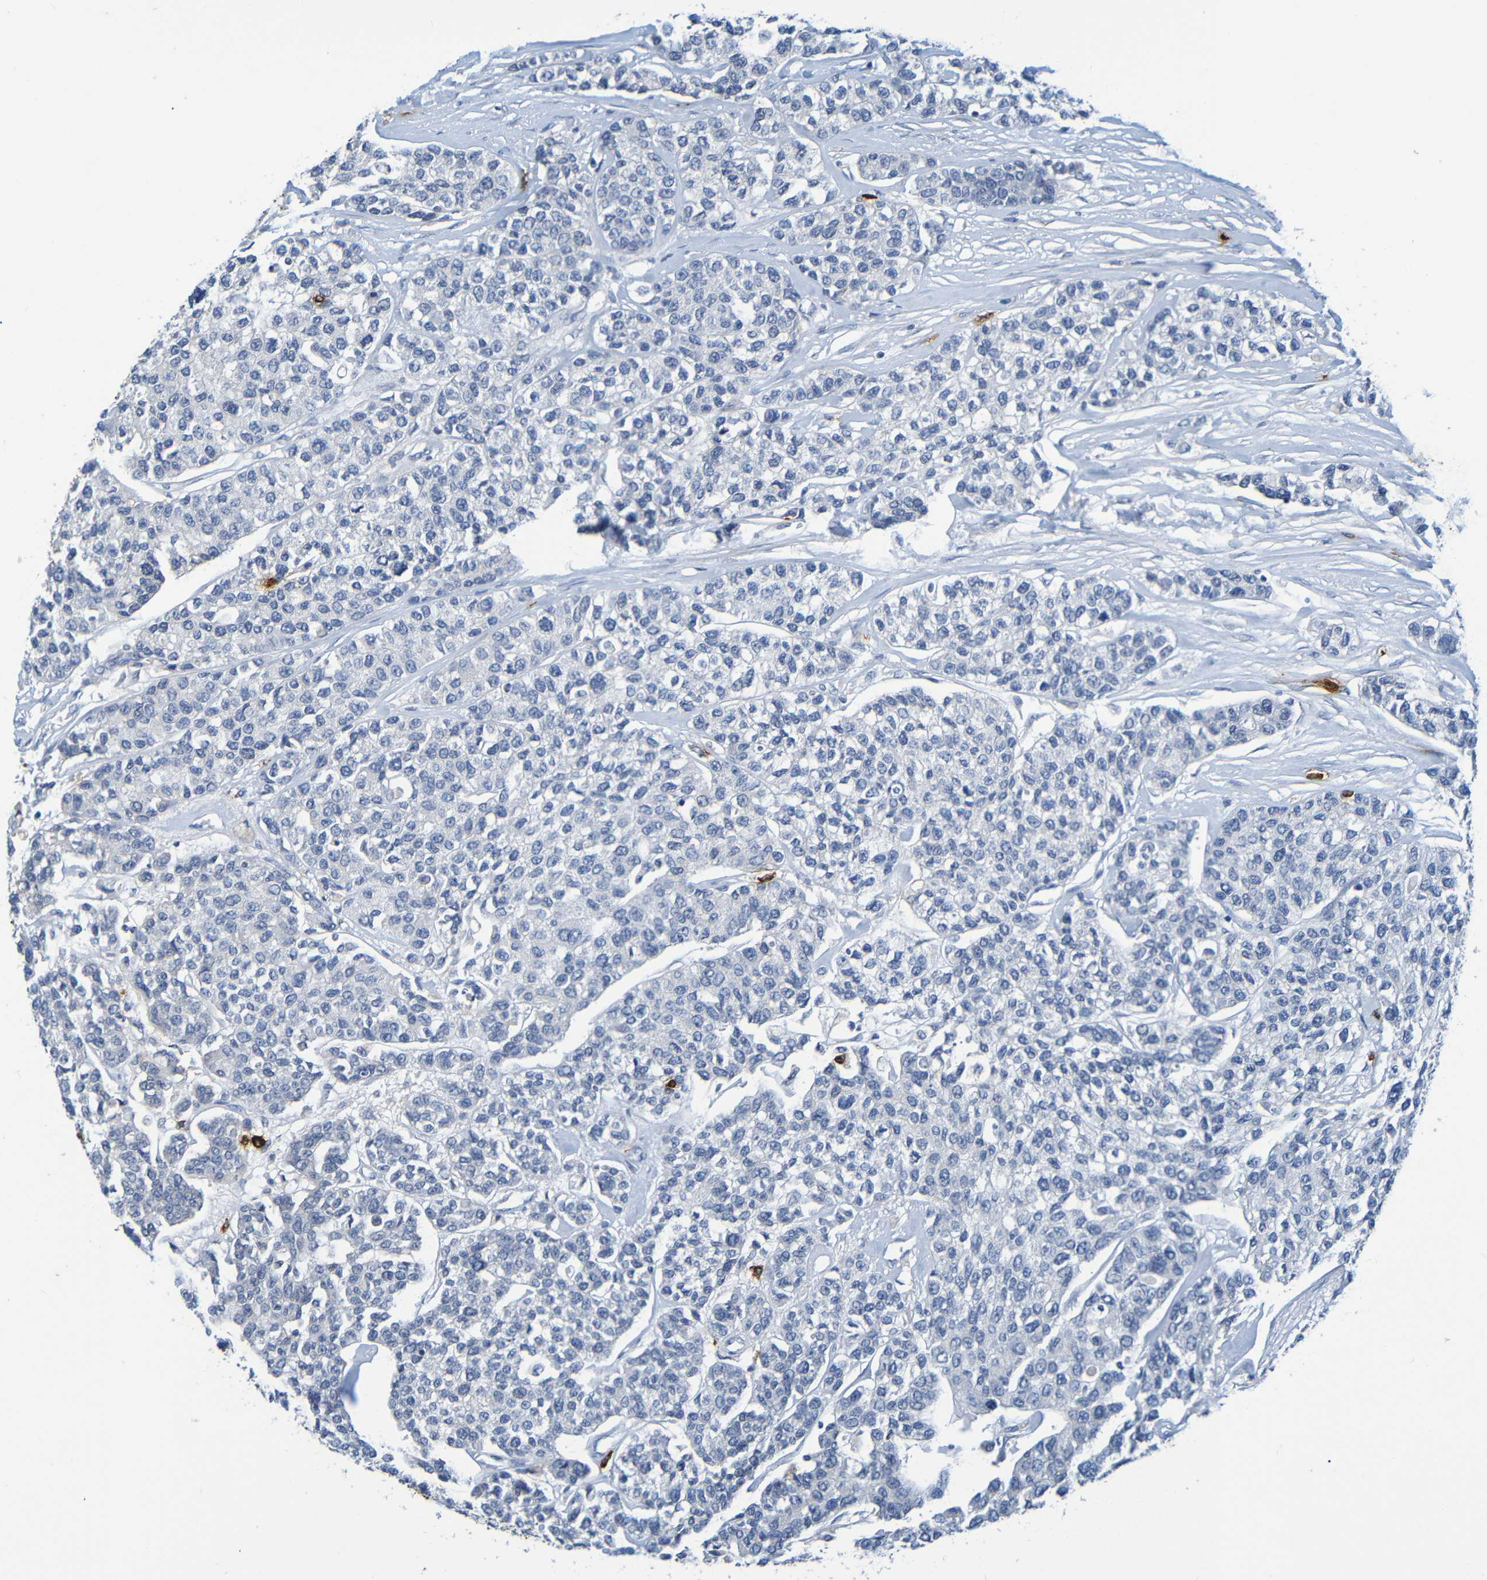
{"staining": {"intensity": "negative", "quantity": "none", "location": "none"}, "tissue": "breast cancer", "cell_type": "Tumor cells", "image_type": "cancer", "snomed": [{"axis": "morphology", "description": "Duct carcinoma"}, {"axis": "topography", "description": "Breast"}], "caption": "Immunohistochemistry of breast intraductal carcinoma shows no staining in tumor cells. The staining is performed using DAB (3,3'-diaminobenzidine) brown chromogen with nuclei counter-stained in using hematoxylin.", "gene": "C3AR1", "patient": {"sex": "female", "age": 51}}